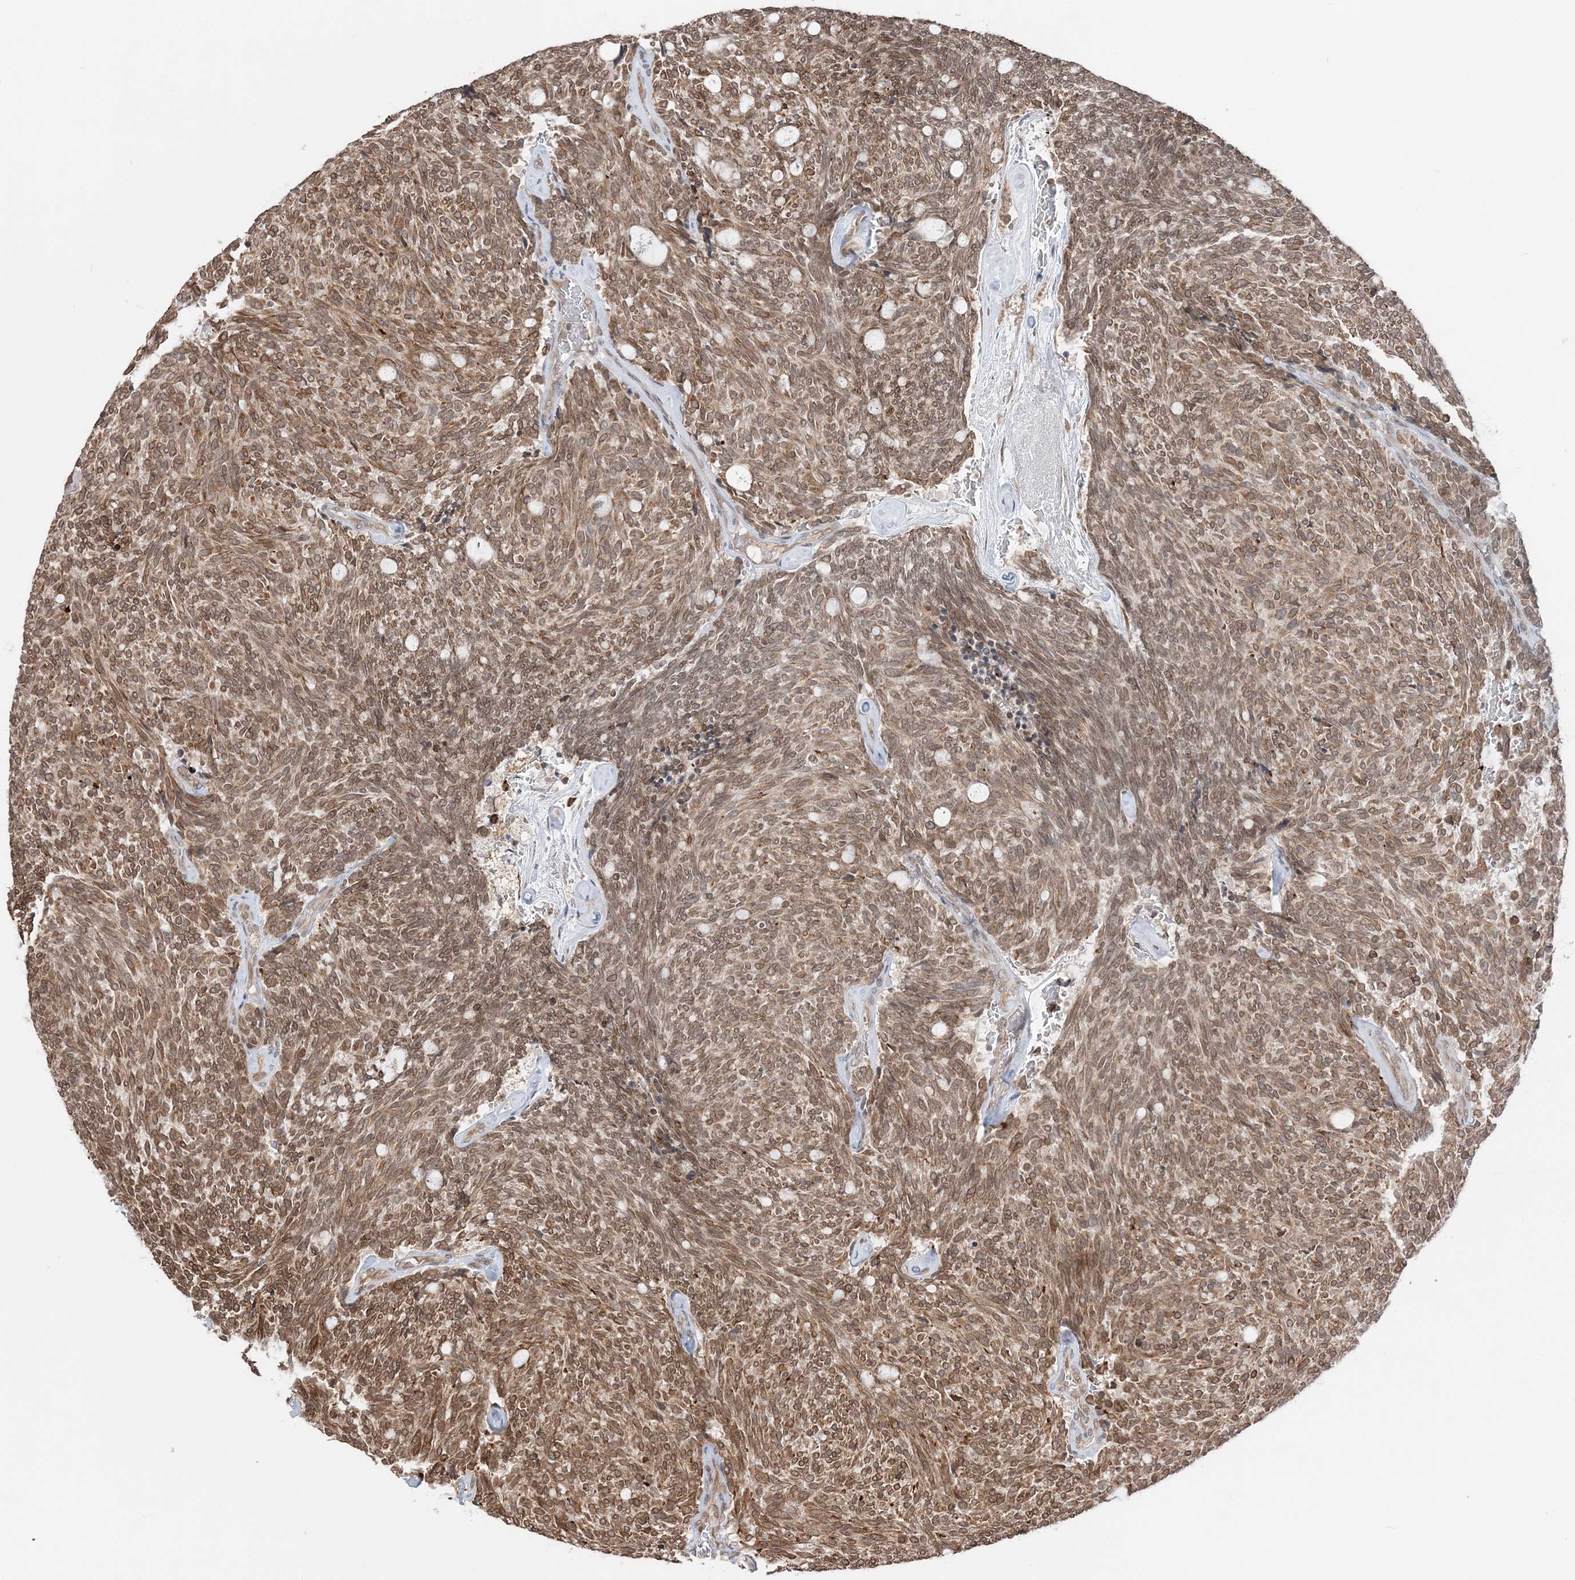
{"staining": {"intensity": "moderate", "quantity": ">75%", "location": "cytoplasmic/membranous,nuclear"}, "tissue": "carcinoid", "cell_type": "Tumor cells", "image_type": "cancer", "snomed": [{"axis": "morphology", "description": "Carcinoid, malignant, NOS"}, {"axis": "topography", "description": "Pancreas"}], "caption": "Malignant carcinoid stained for a protein (brown) displays moderate cytoplasmic/membranous and nuclear positive staining in about >75% of tumor cells.", "gene": "TMED10", "patient": {"sex": "female", "age": 54}}